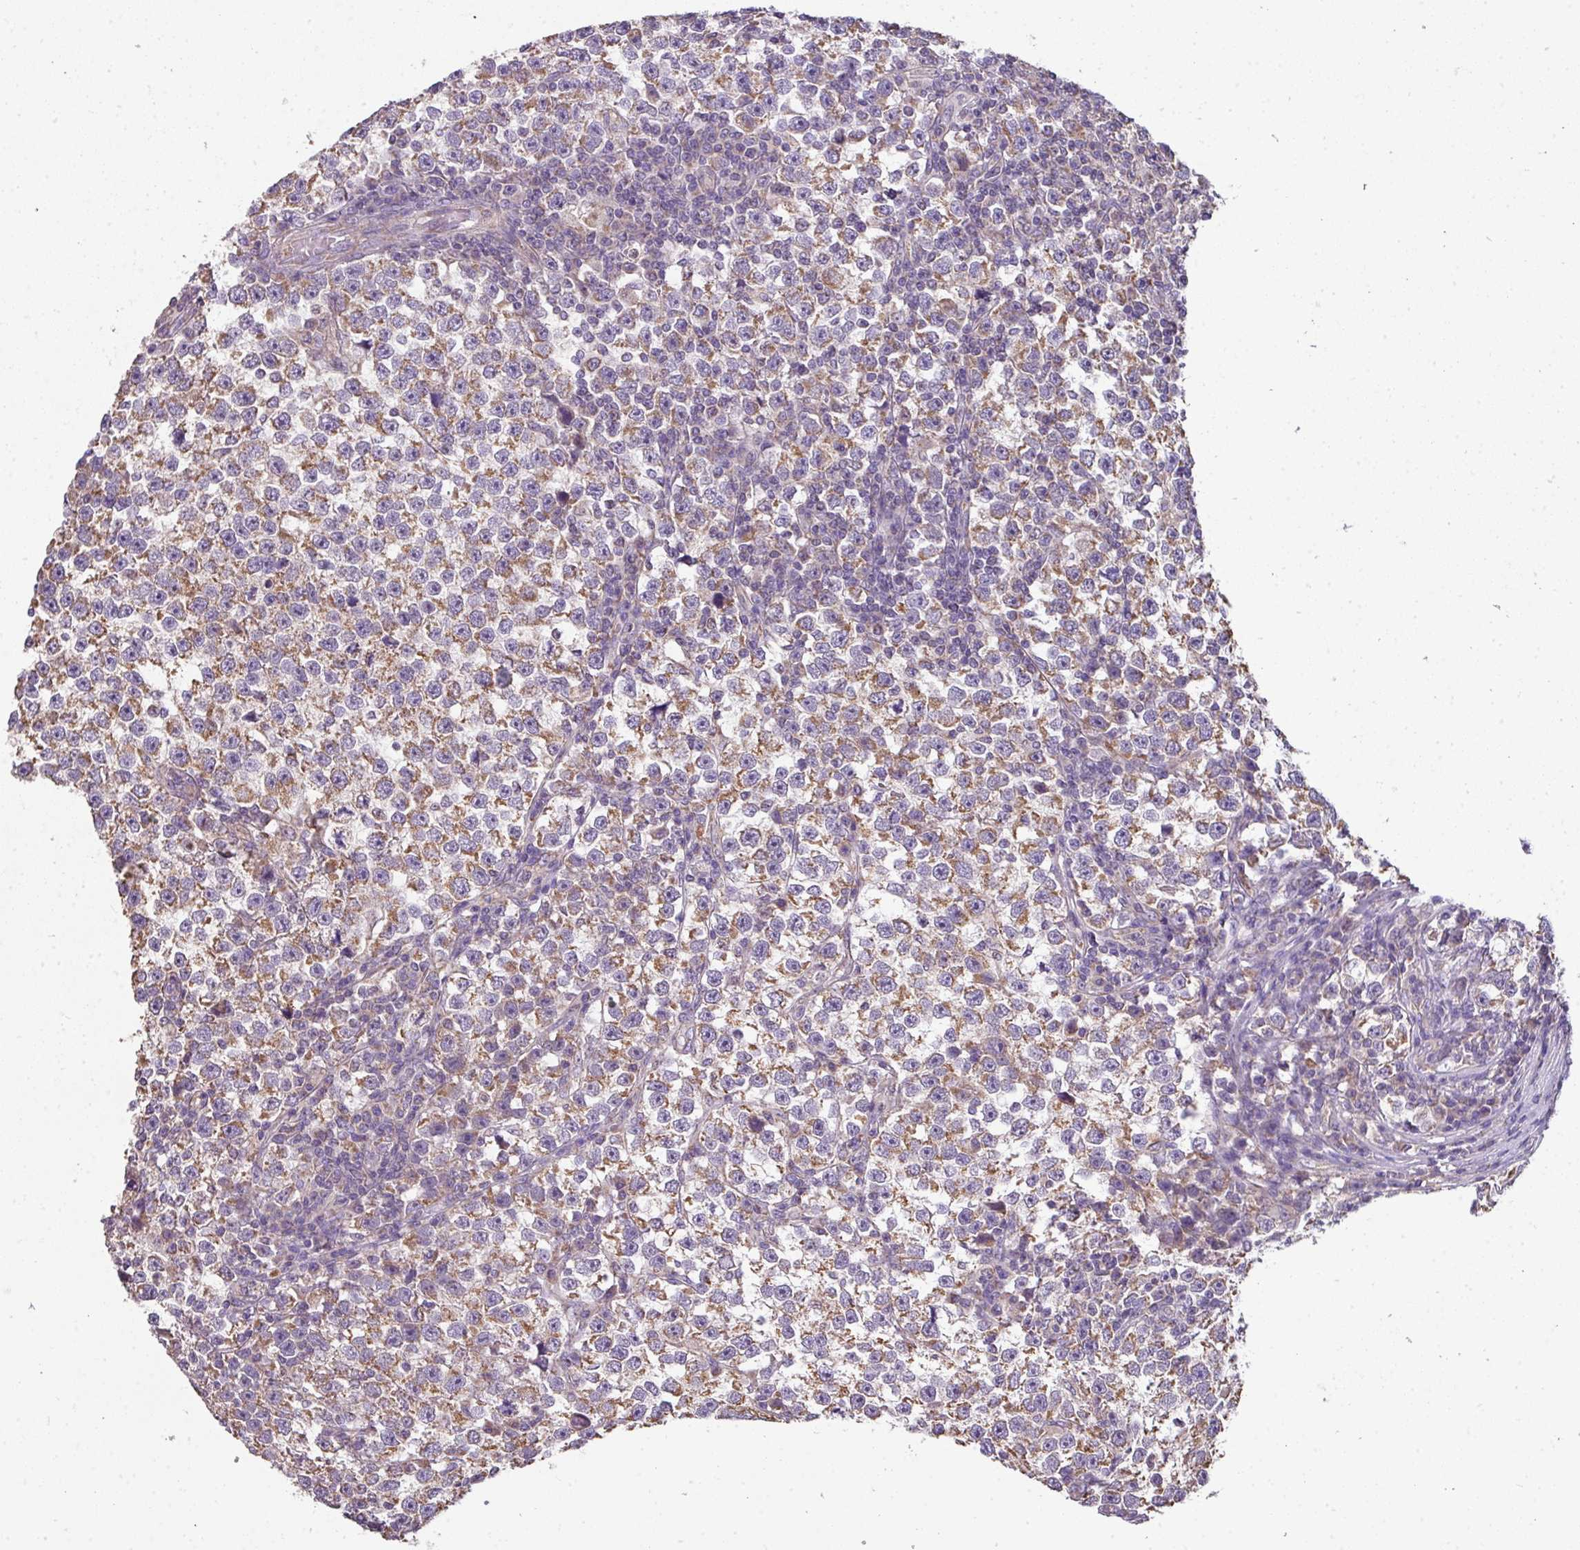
{"staining": {"intensity": "moderate", "quantity": ">75%", "location": "cytoplasmic/membranous"}, "tissue": "testis cancer", "cell_type": "Tumor cells", "image_type": "cancer", "snomed": [{"axis": "morphology", "description": "Normal tissue, NOS"}, {"axis": "morphology", "description": "Seminoma, NOS"}, {"axis": "topography", "description": "Testis"}], "caption": "IHC staining of seminoma (testis), which reveals medium levels of moderate cytoplasmic/membranous positivity in about >75% of tumor cells indicating moderate cytoplasmic/membranous protein expression. The staining was performed using DAB (brown) for protein detection and nuclei were counterstained in hematoxylin (blue).", "gene": "PALS2", "patient": {"sex": "male", "age": 43}}